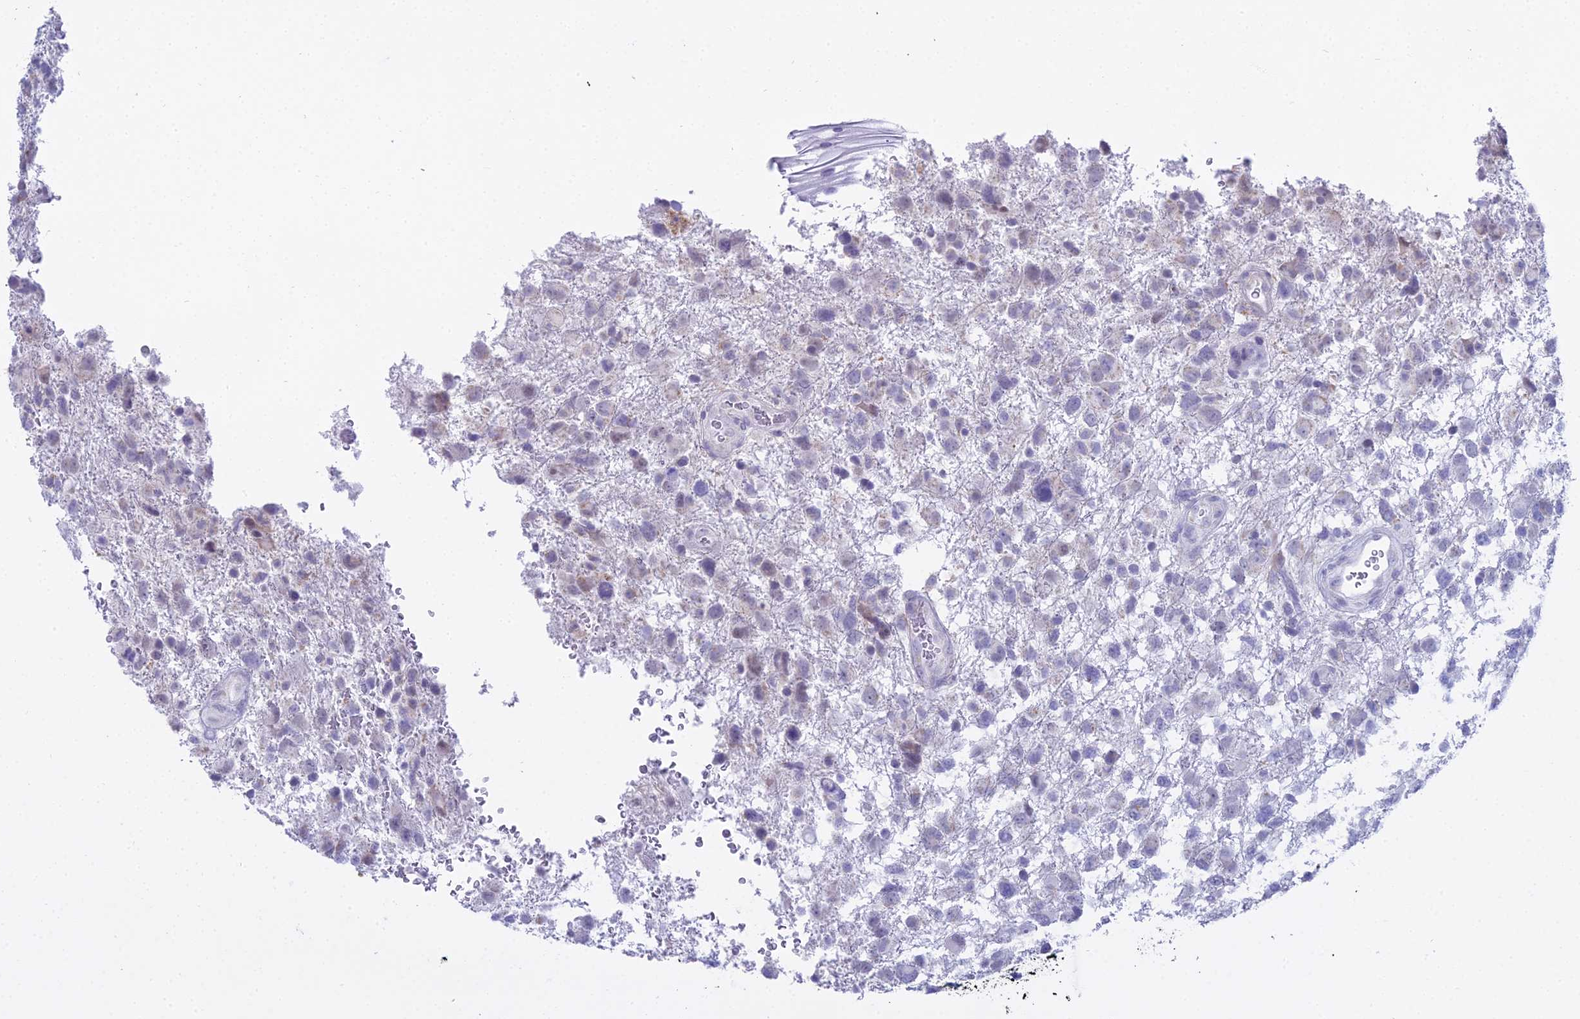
{"staining": {"intensity": "negative", "quantity": "none", "location": "none"}, "tissue": "glioma", "cell_type": "Tumor cells", "image_type": "cancer", "snomed": [{"axis": "morphology", "description": "Glioma, malignant, High grade"}, {"axis": "topography", "description": "Brain"}], "caption": "An IHC photomicrograph of glioma is shown. There is no staining in tumor cells of glioma.", "gene": "CGB2", "patient": {"sex": "male", "age": 61}}